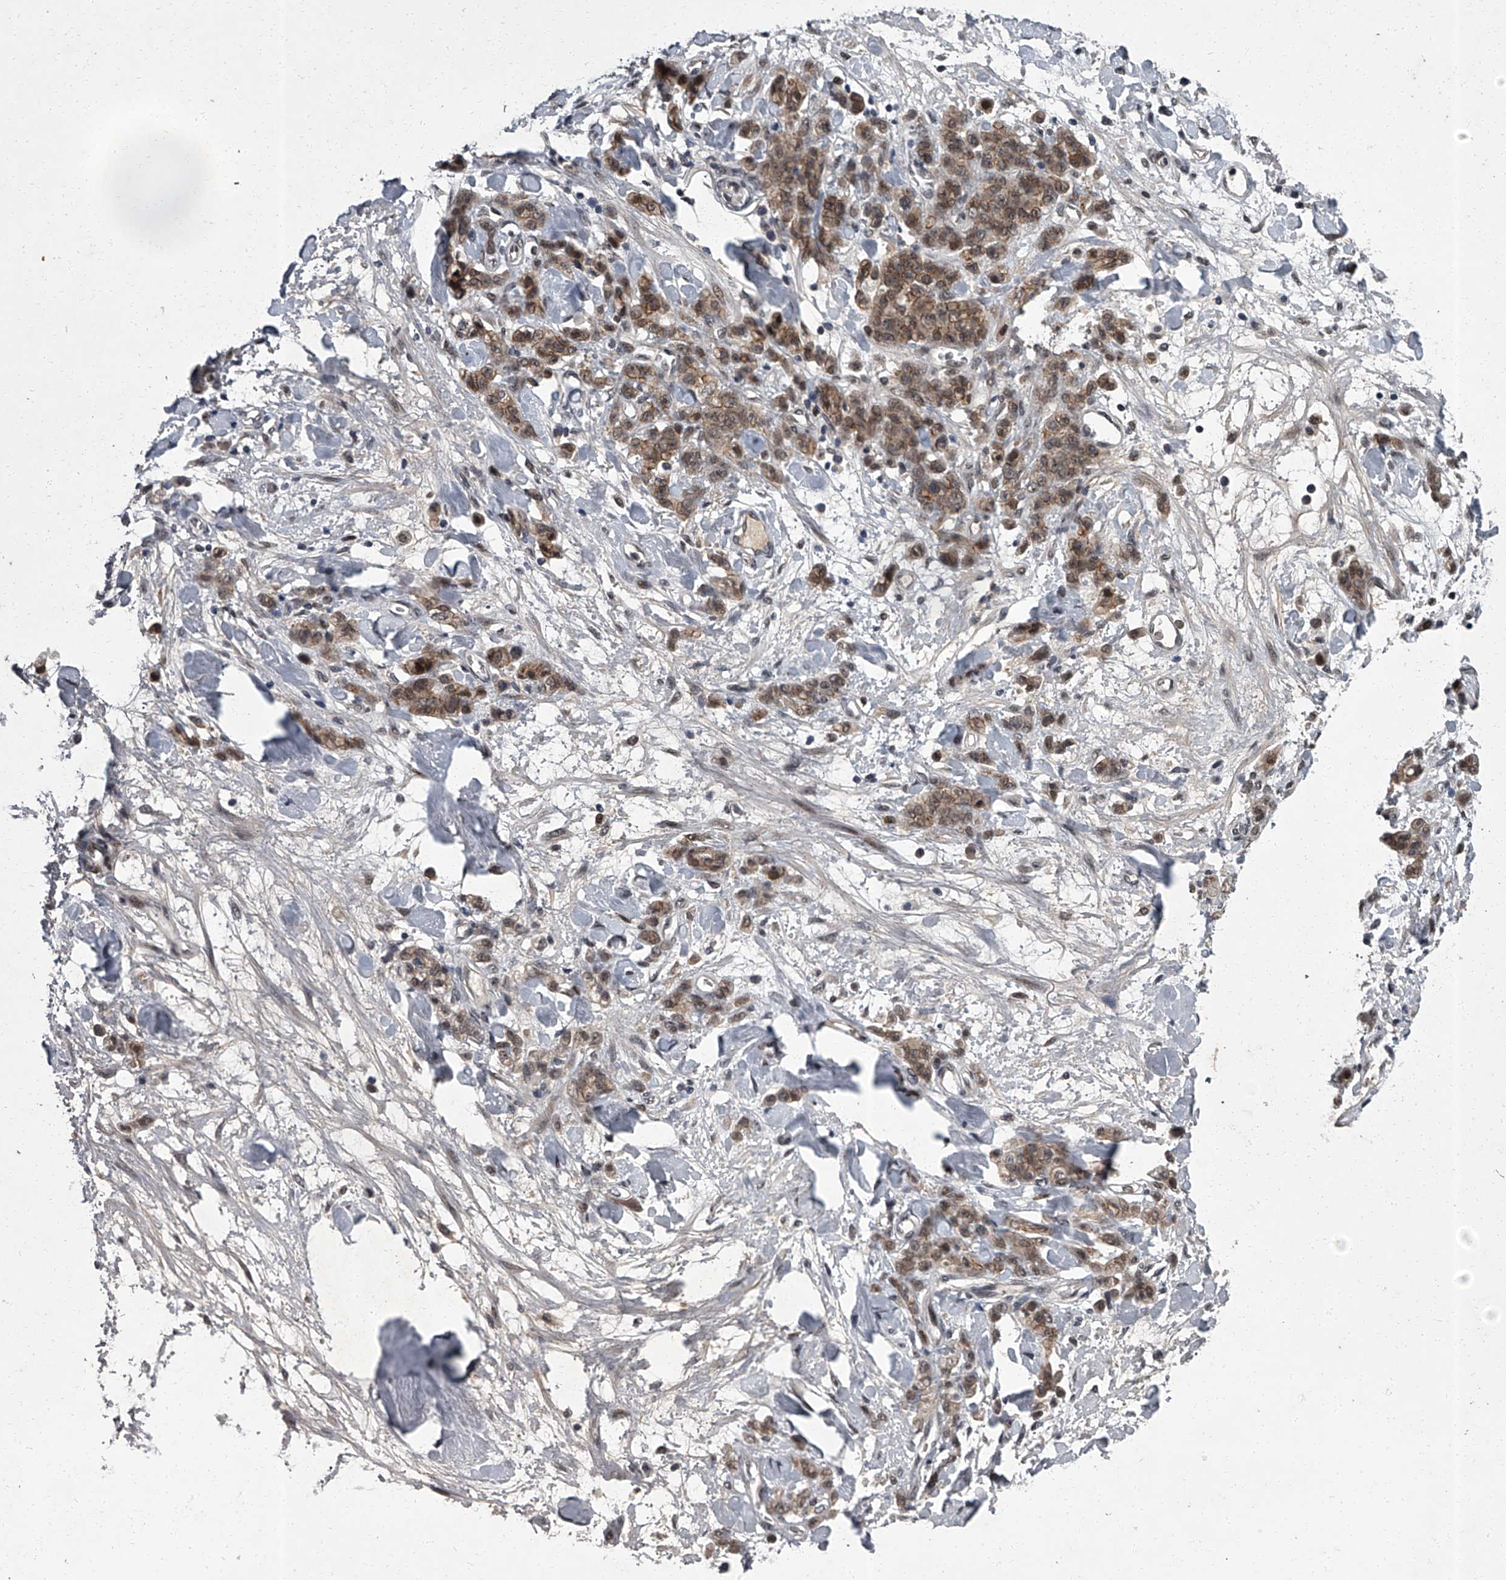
{"staining": {"intensity": "moderate", "quantity": ">75%", "location": "cytoplasmic/membranous,nuclear"}, "tissue": "stomach cancer", "cell_type": "Tumor cells", "image_type": "cancer", "snomed": [{"axis": "morphology", "description": "Normal tissue, NOS"}, {"axis": "morphology", "description": "Adenocarcinoma, NOS"}, {"axis": "topography", "description": "Stomach"}], "caption": "IHC staining of stomach cancer, which shows medium levels of moderate cytoplasmic/membranous and nuclear positivity in about >75% of tumor cells indicating moderate cytoplasmic/membranous and nuclear protein staining. The staining was performed using DAB (3,3'-diaminobenzidine) (brown) for protein detection and nuclei were counterstained in hematoxylin (blue).", "gene": "ZNF518B", "patient": {"sex": "male", "age": 82}}